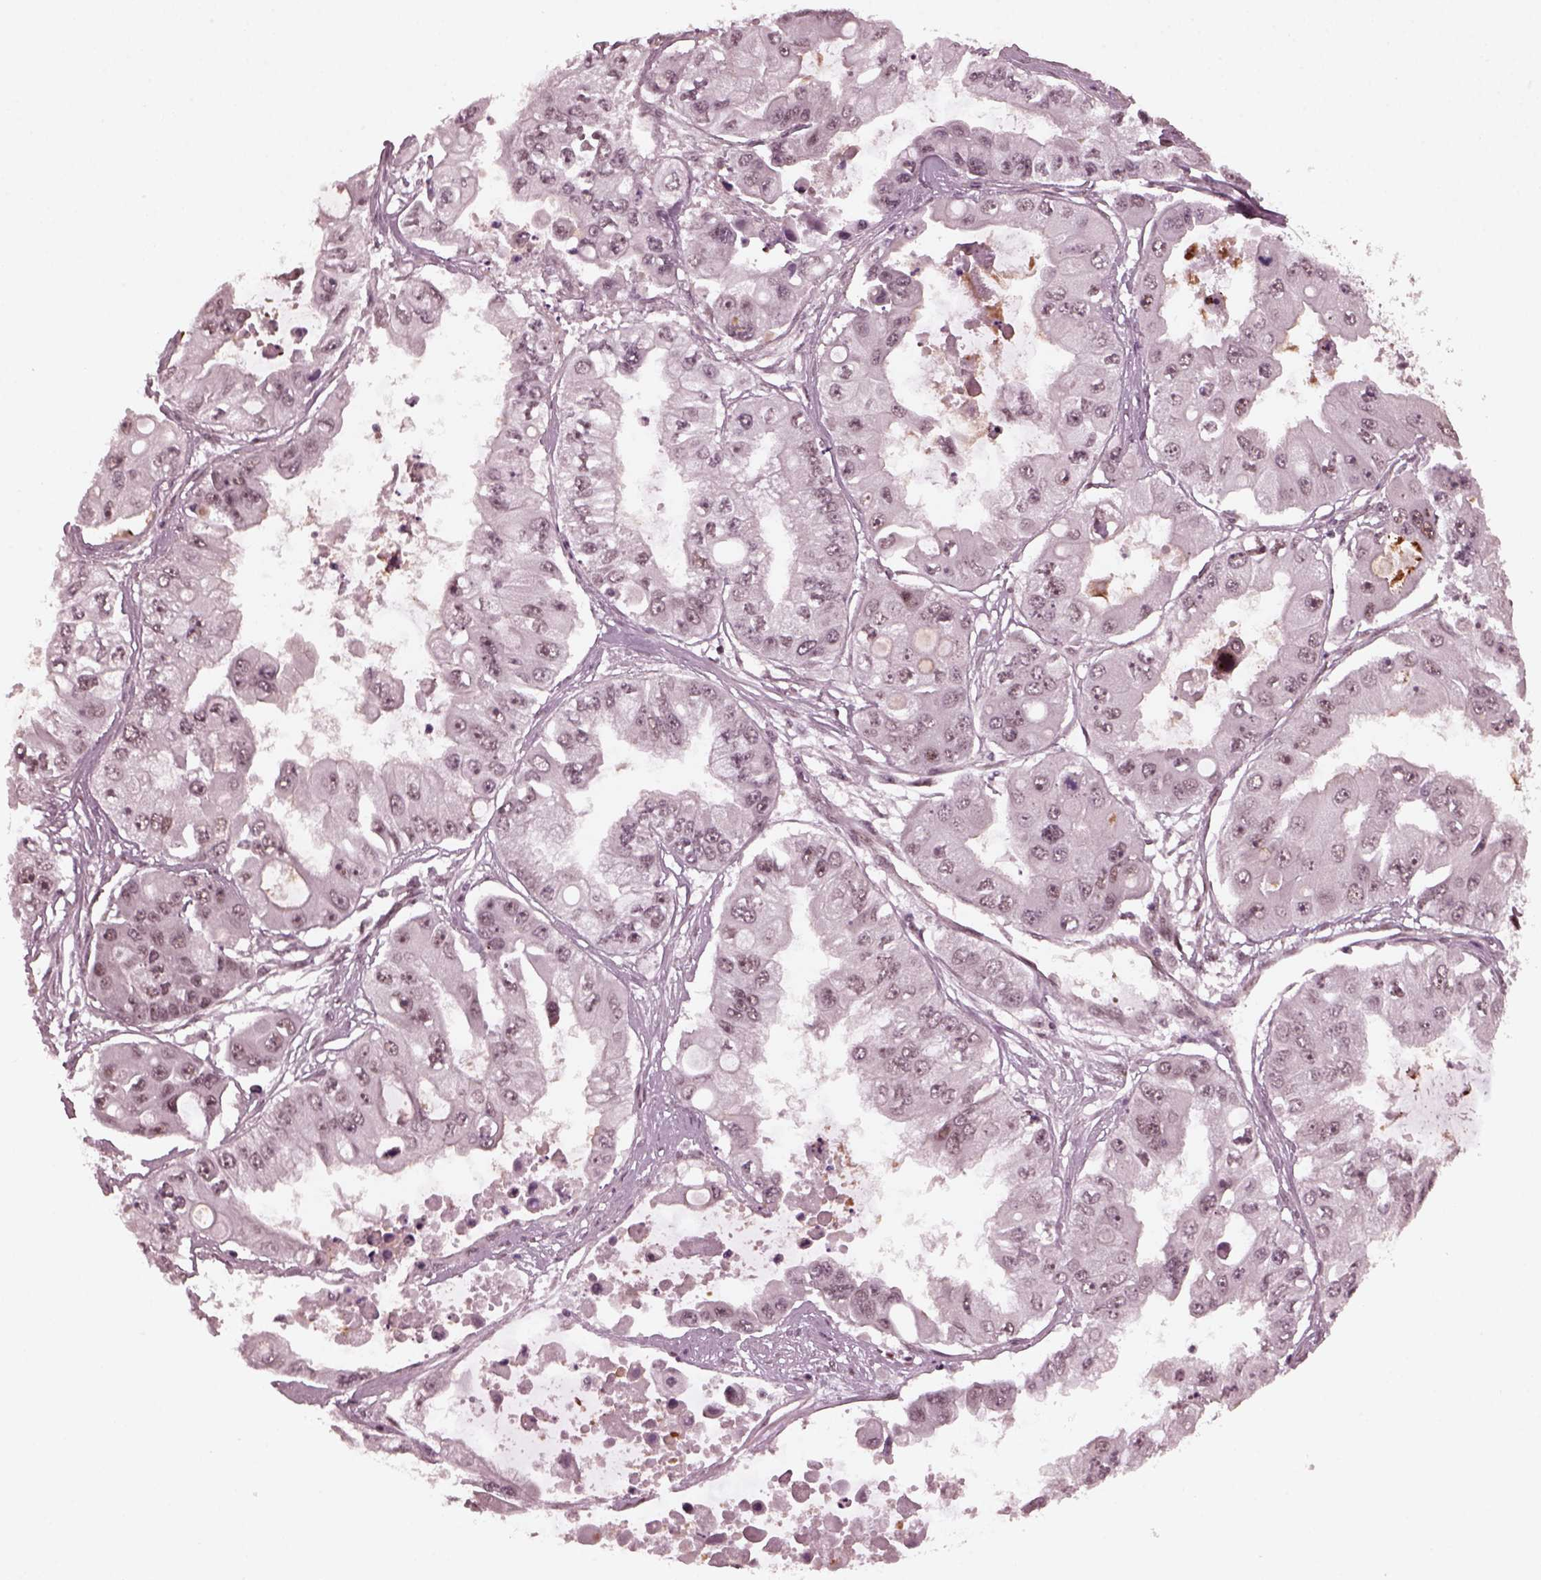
{"staining": {"intensity": "negative", "quantity": "none", "location": "none"}, "tissue": "ovarian cancer", "cell_type": "Tumor cells", "image_type": "cancer", "snomed": [{"axis": "morphology", "description": "Cystadenocarcinoma, serous, NOS"}, {"axis": "topography", "description": "Ovary"}], "caption": "Tumor cells are negative for protein expression in human serous cystadenocarcinoma (ovarian).", "gene": "TRIB3", "patient": {"sex": "female", "age": 56}}